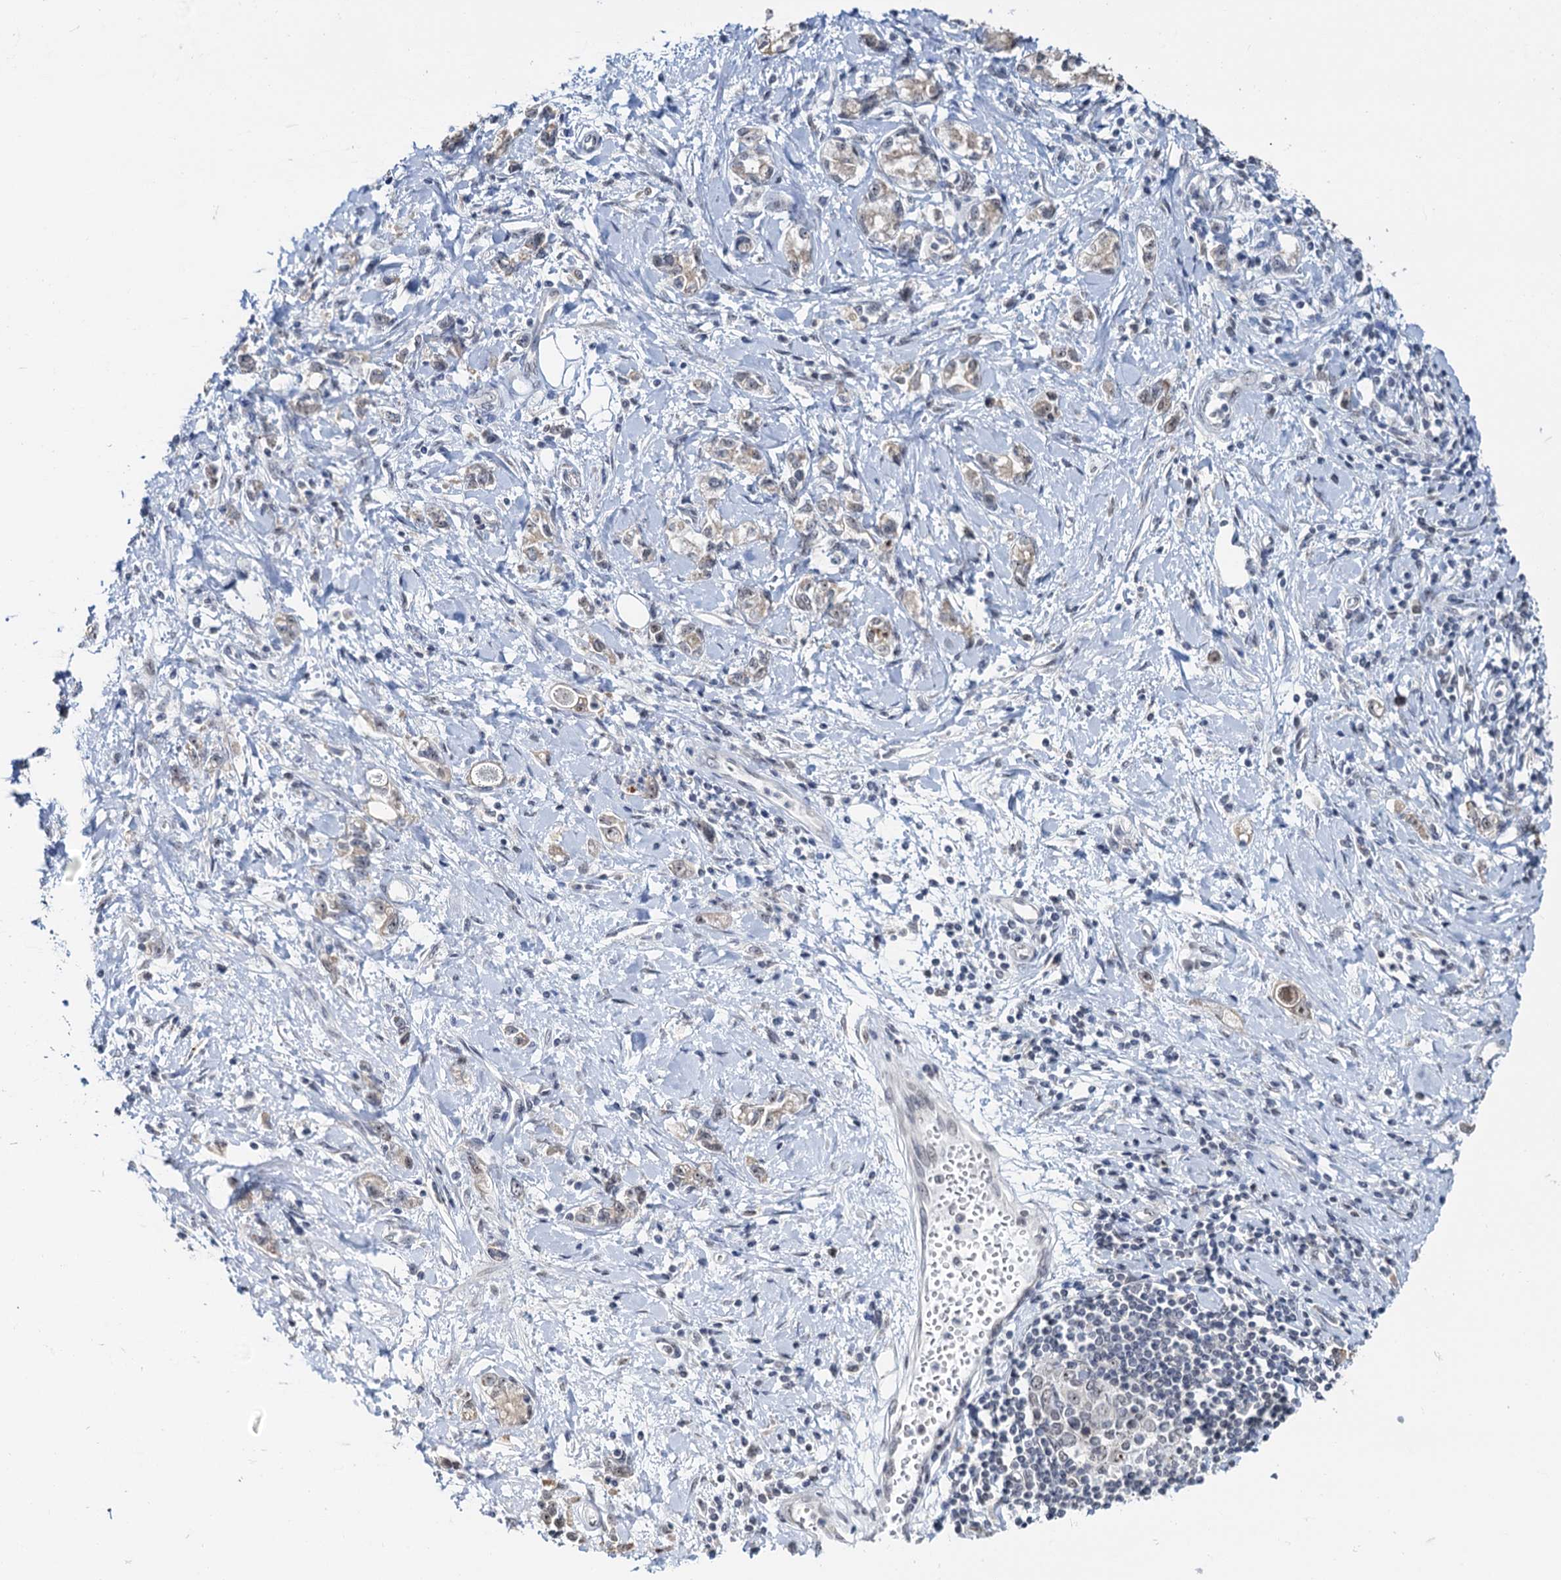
{"staining": {"intensity": "weak", "quantity": "<25%", "location": "cytoplasmic/membranous"}, "tissue": "stomach cancer", "cell_type": "Tumor cells", "image_type": "cancer", "snomed": [{"axis": "morphology", "description": "Adenocarcinoma, NOS"}, {"axis": "topography", "description": "Stomach"}], "caption": "DAB (3,3'-diaminobenzidine) immunohistochemical staining of stomach cancer (adenocarcinoma) demonstrates no significant expression in tumor cells. (IHC, brightfield microscopy, high magnification).", "gene": "NAT10", "patient": {"sex": "female", "age": 76}}